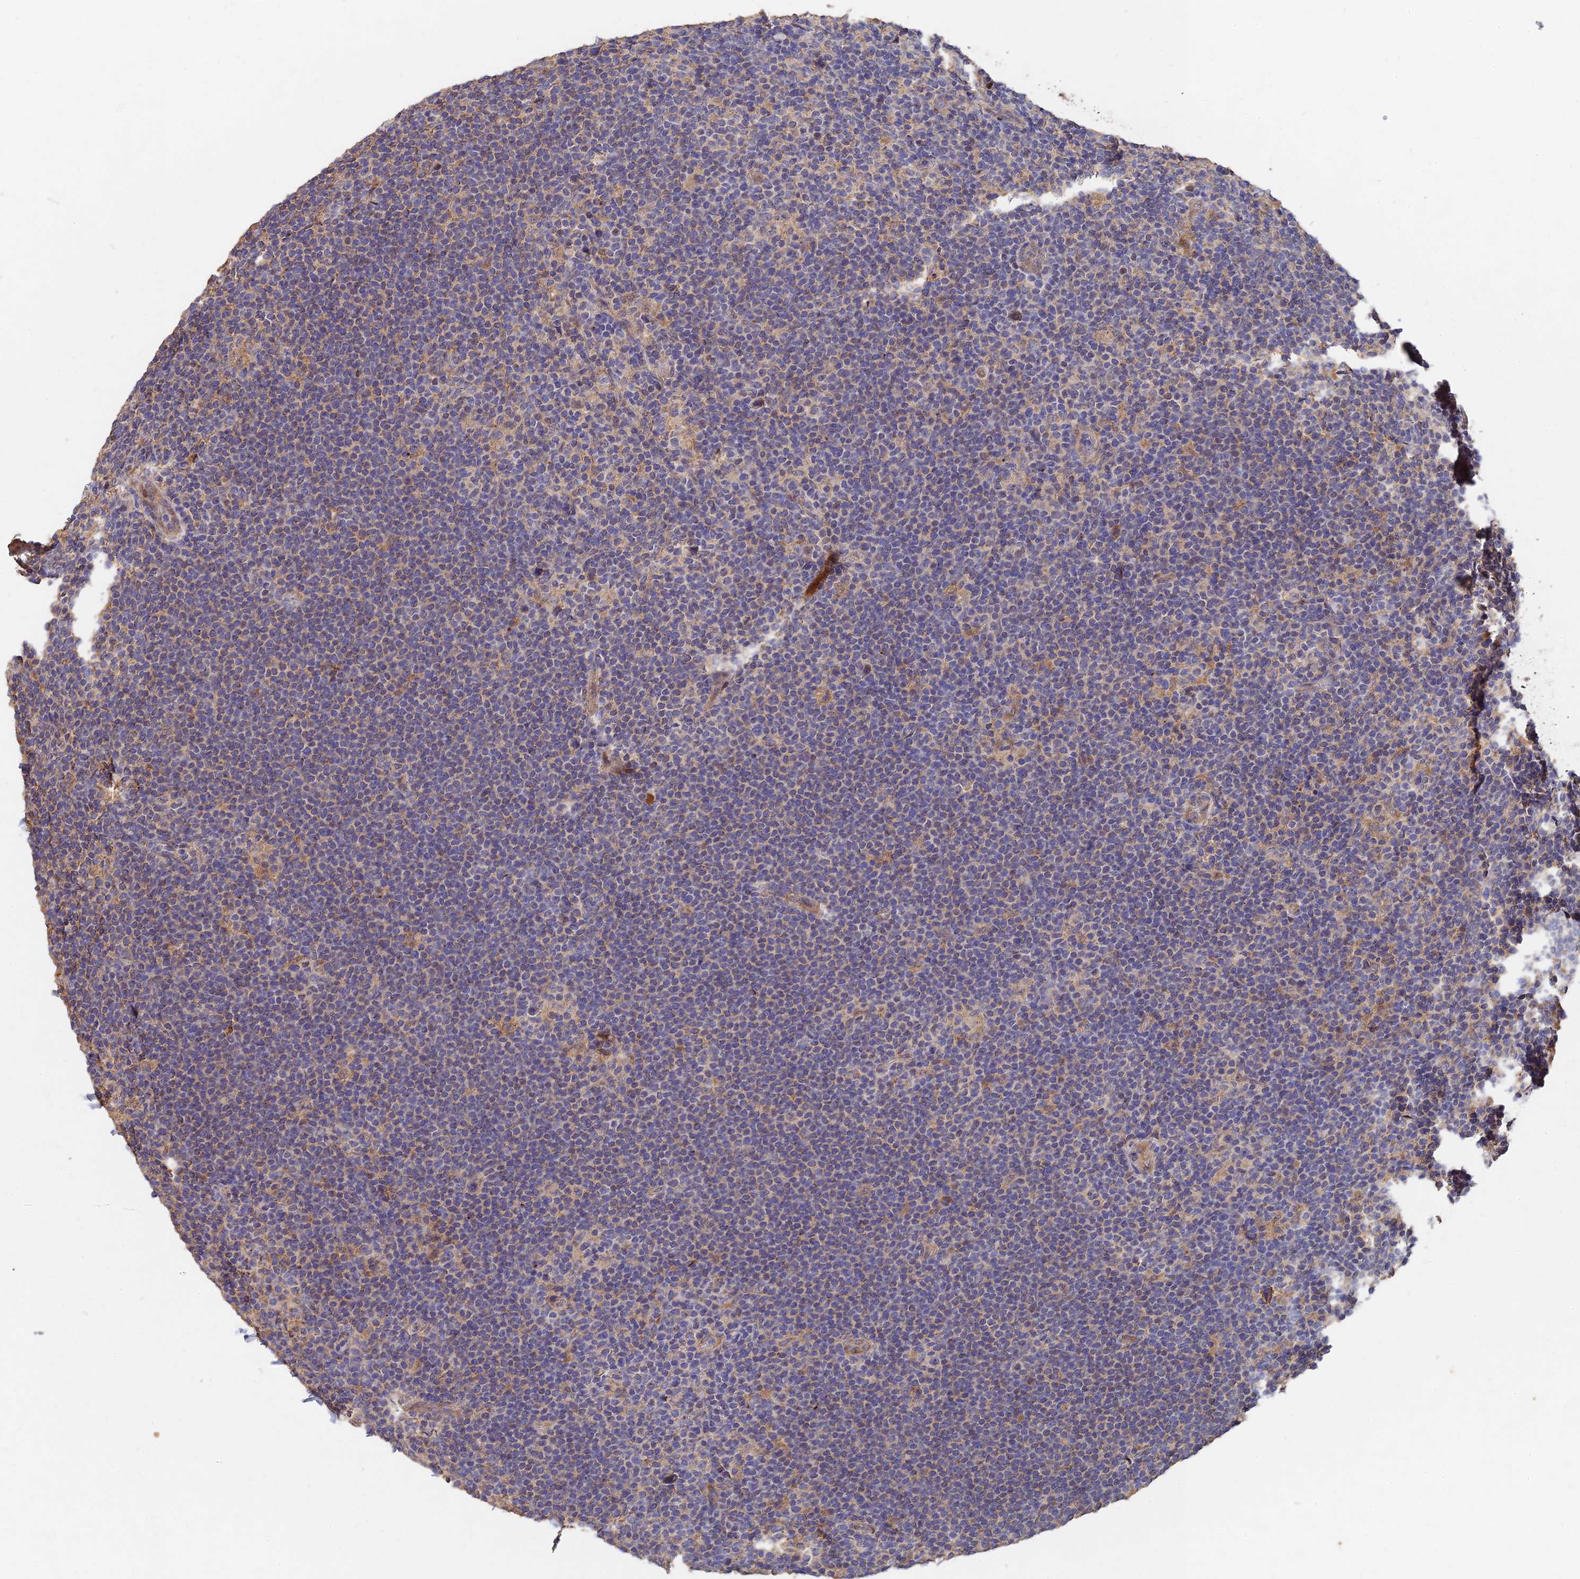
{"staining": {"intensity": "weak", "quantity": "25%-75%", "location": "cytoplasmic/membranous"}, "tissue": "lymphoma", "cell_type": "Tumor cells", "image_type": "cancer", "snomed": [{"axis": "morphology", "description": "Hodgkin's disease, NOS"}, {"axis": "topography", "description": "Lymph node"}], "caption": "Lymphoma stained with DAB (3,3'-diaminobenzidine) immunohistochemistry (IHC) exhibits low levels of weak cytoplasmic/membranous positivity in about 25%-75% of tumor cells.", "gene": "SLC38A11", "patient": {"sex": "female", "age": 57}}